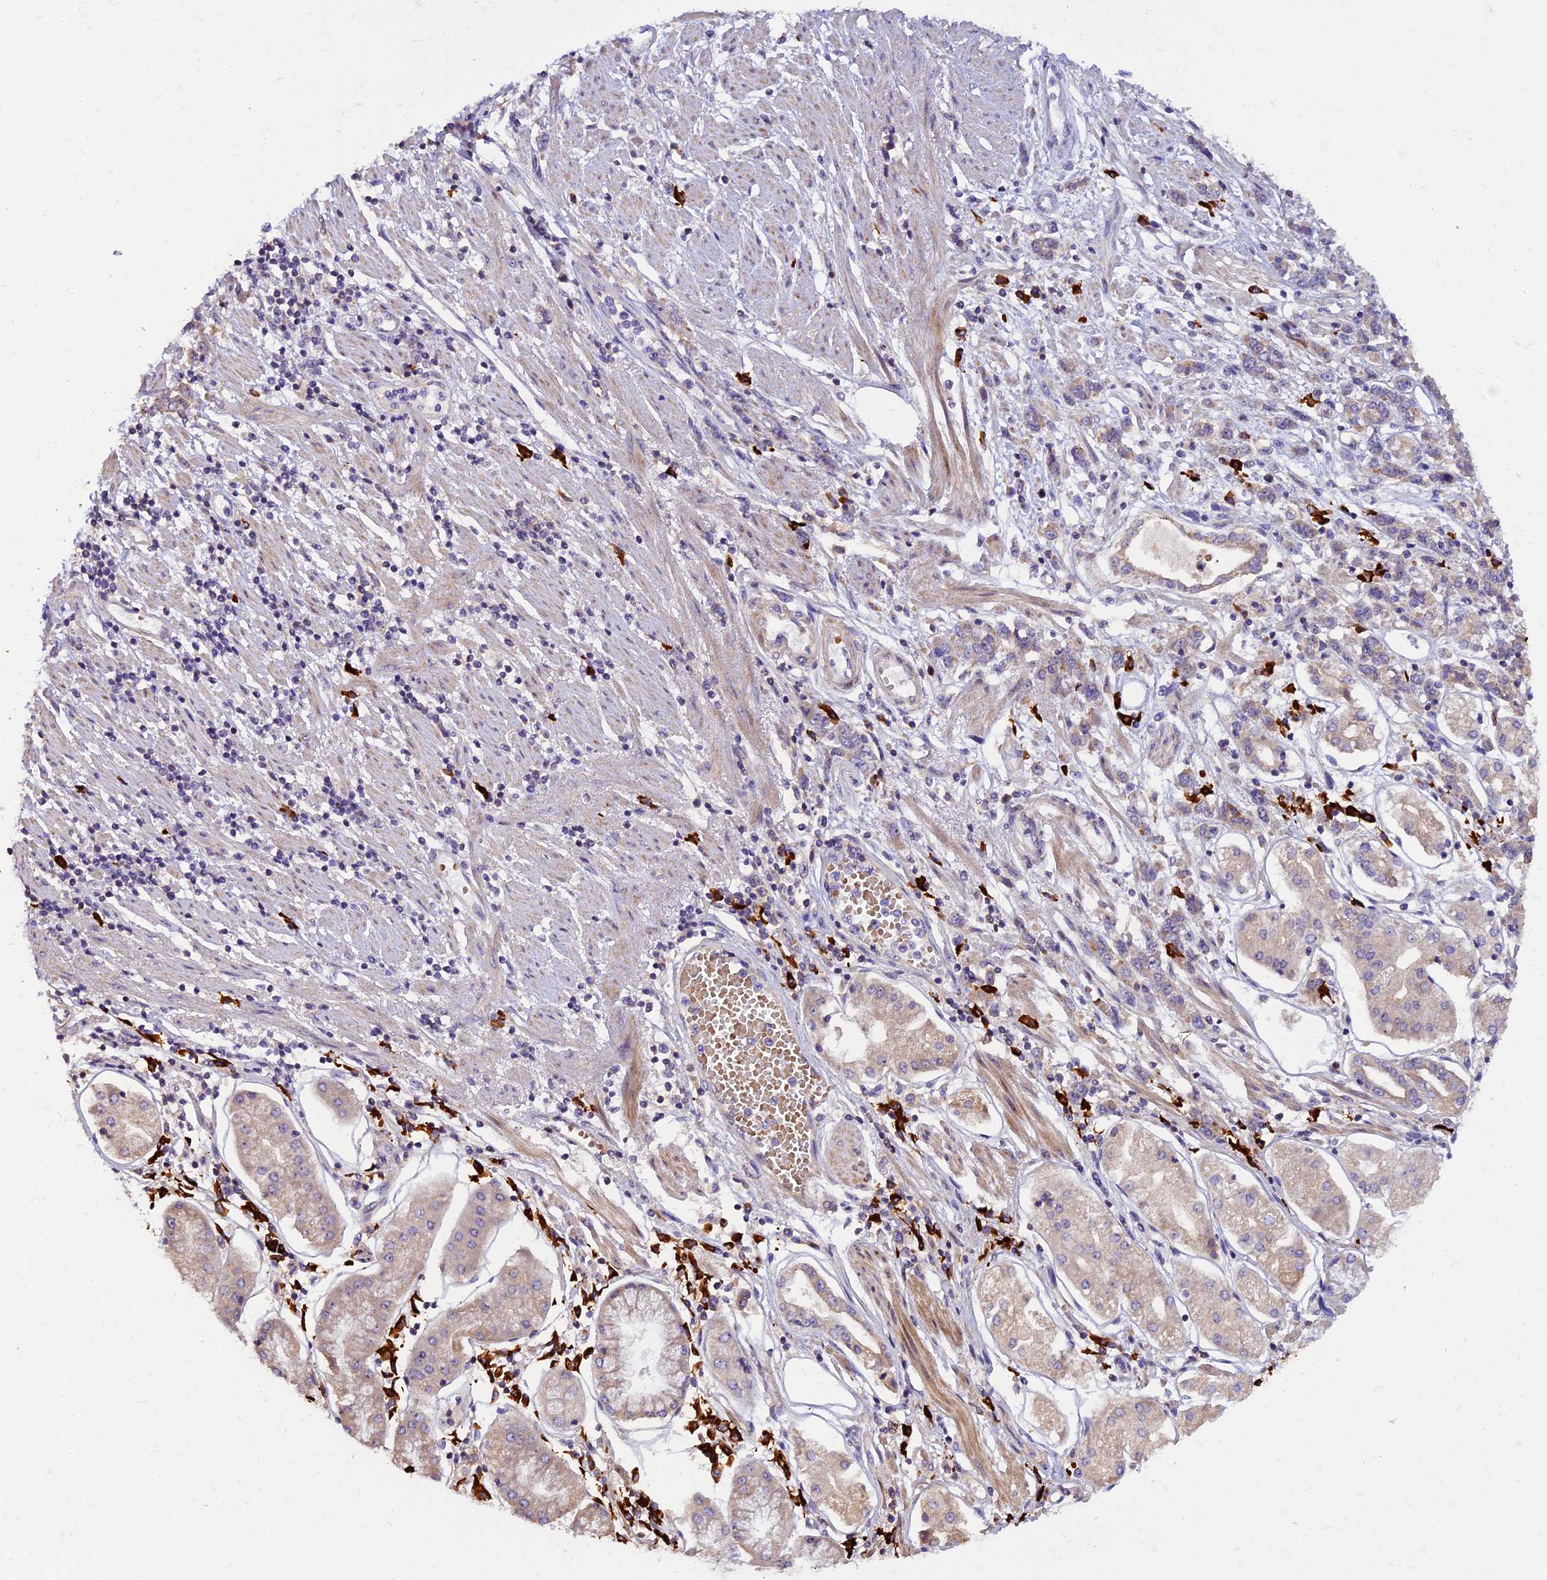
{"staining": {"intensity": "weak", "quantity": "<25%", "location": "cytoplasmic/membranous"}, "tissue": "stomach cancer", "cell_type": "Tumor cells", "image_type": "cancer", "snomed": [{"axis": "morphology", "description": "Adenocarcinoma, NOS"}, {"axis": "topography", "description": "Stomach"}], "caption": "Immunohistochemical staining of stomach adenocarcinoma shows no significant positivity in tumor cells.", "gene": "FRY", "patient": {"sex": "female", "age": 76}}